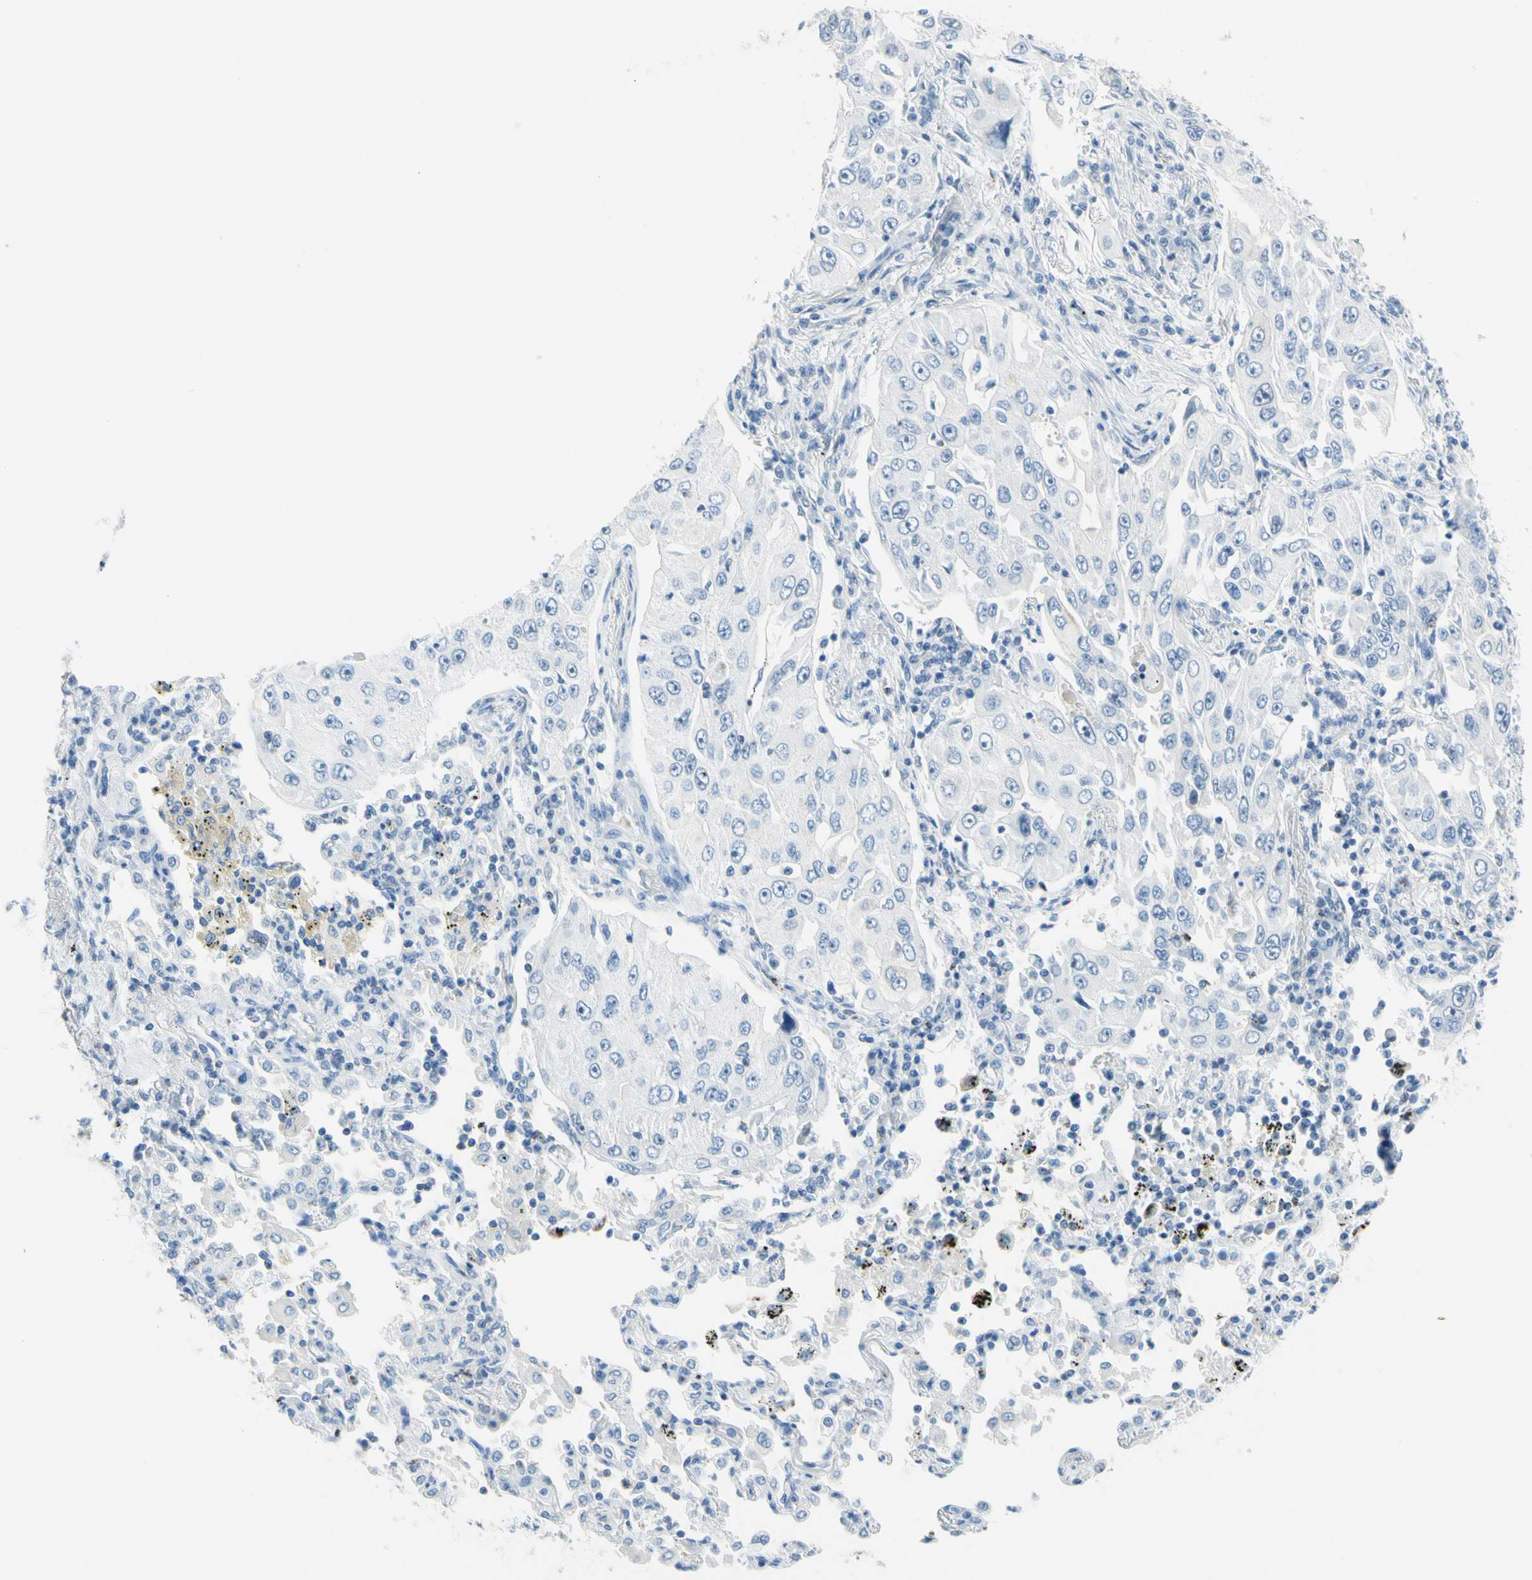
{"staining": {"intensity": "negative", "quantity": "none", "location": "none"}, "tissue": "lung cancer", "cell_type": "Tumor cells", "image_type": "cancer", "snomed": [{"axis": "morphology", "description": "Adenocarcinoma, NOS"}, {"axis": "topography", "description": "Lung"}], "caption": "Lung adenocarcinoma stained for a protein using immunohistochemistry exhibits no expression tumor cells.", "gene": "CYSLTR1", "patient": {"sex": "male", "age": 84}}